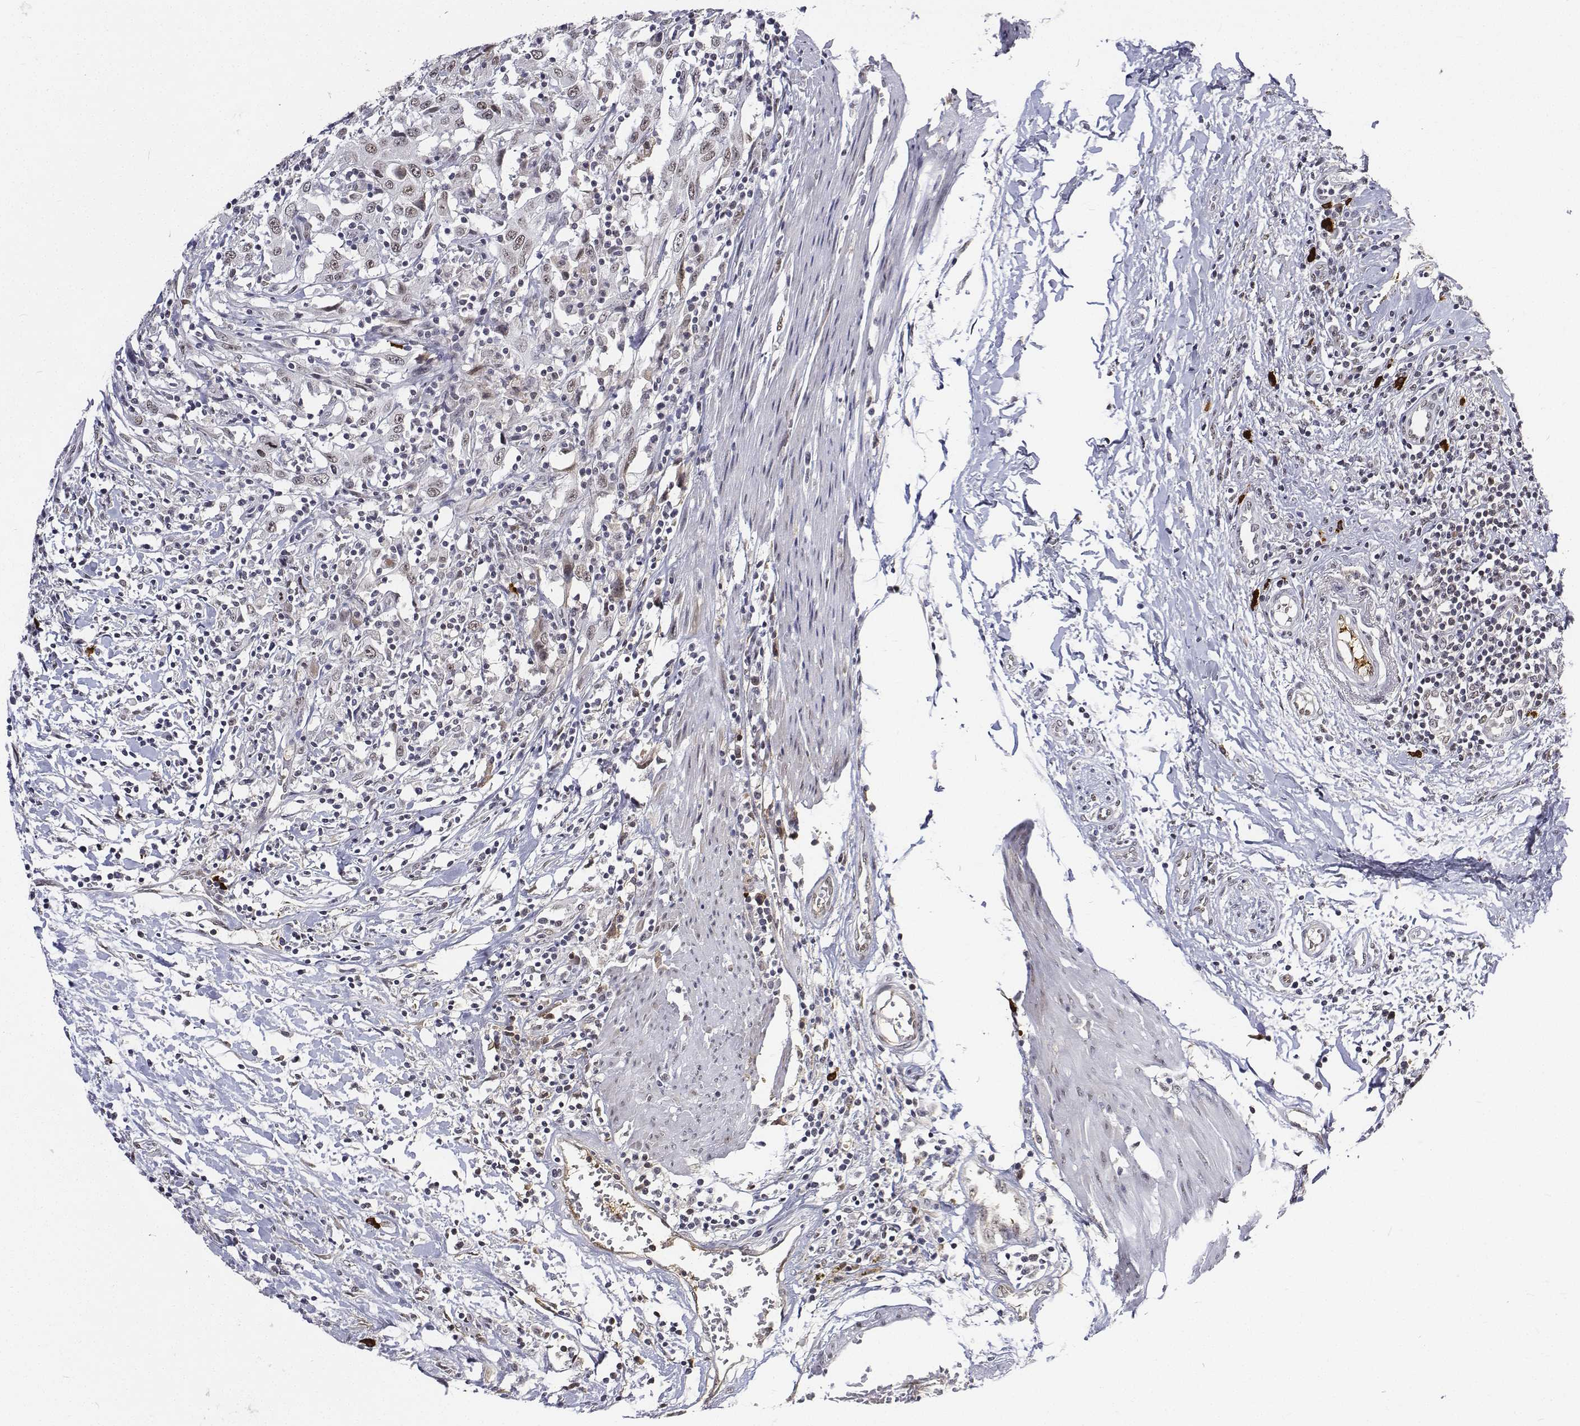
{"staining": {"intensity": "weak", "quantity": "<25%", "location": "nuclear"}, "tissue": "urothelial cancer", "cell_type": "Tumor cells", "image_type": "cancer", "snomed": [{"axis": "morphology", "description": "Urothelial carcinoma, High grade"}, {"axis": "topography", "description": "Urinary bladder"}], "caption": "IHC image of neoplastic tissue: urothelial cancer stained with DAB shows no significant protein expression in tumor cells.", "gene": "ATRX", "patient": {"sex": "male", "age": 61}}